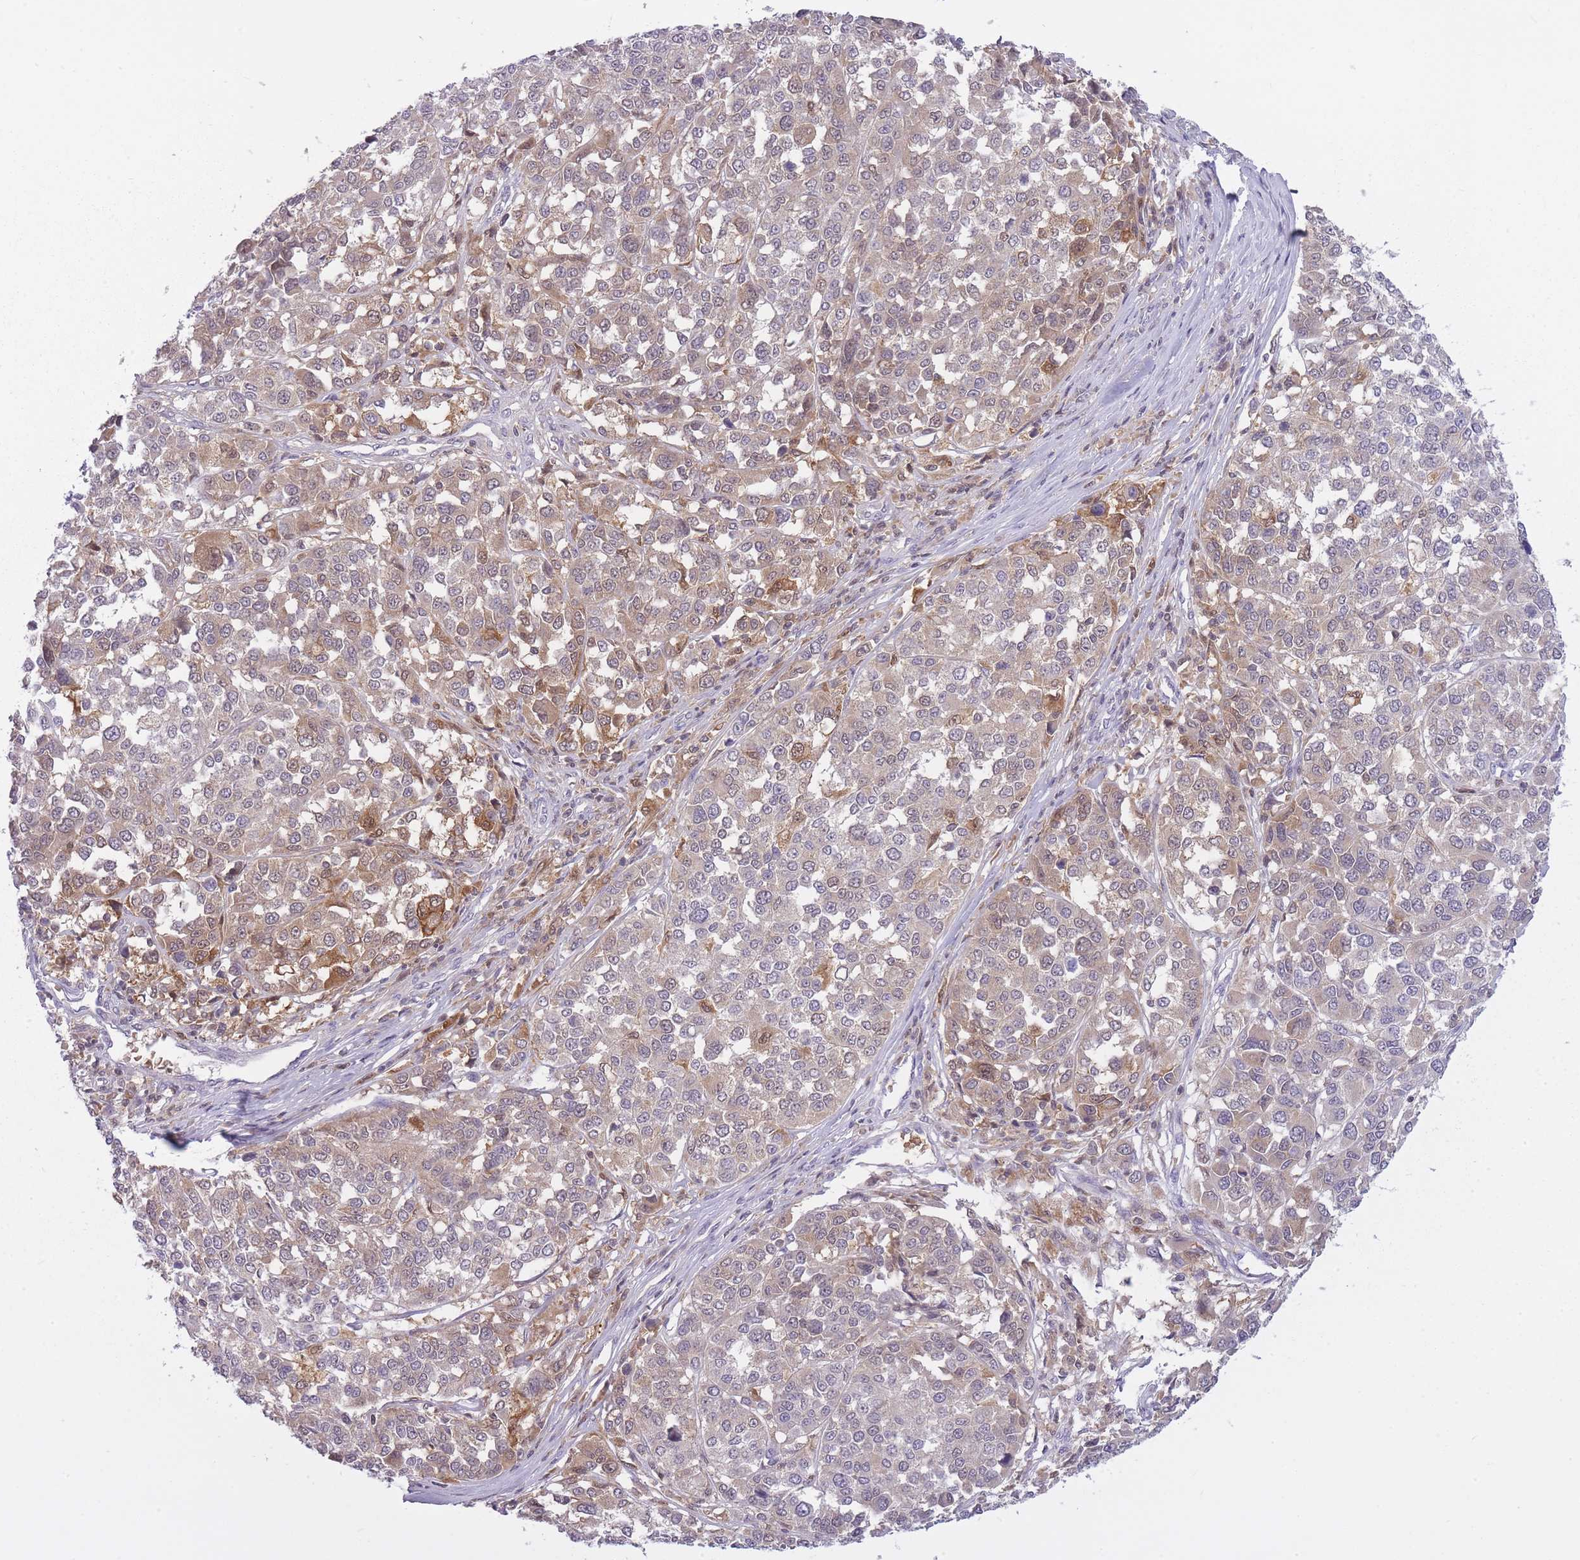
{"staining": {"intensity": "moderate", "quantity": ">75%", "location": "cytoplasmic/membranous,nuclear"}, "tissue": "melanoma", "cell_type": "Tumor cells", "image_type": "cancer", "snomed": [{"axis": "morphology", "description": "Malignant melanoma, Metastatic site"}, {"axis": "topography", "description": "Lymph node"}], "caption": "Moderate cytoplasmic/membranous and nuclear staining is appreciated in approximately >75% of tumor cells in melanoma. (DAB IHC, brown staining for protein, blue staining for nuclei).", "gene": "CXorf38", "patient": {"sex": "male", "age": 44}}